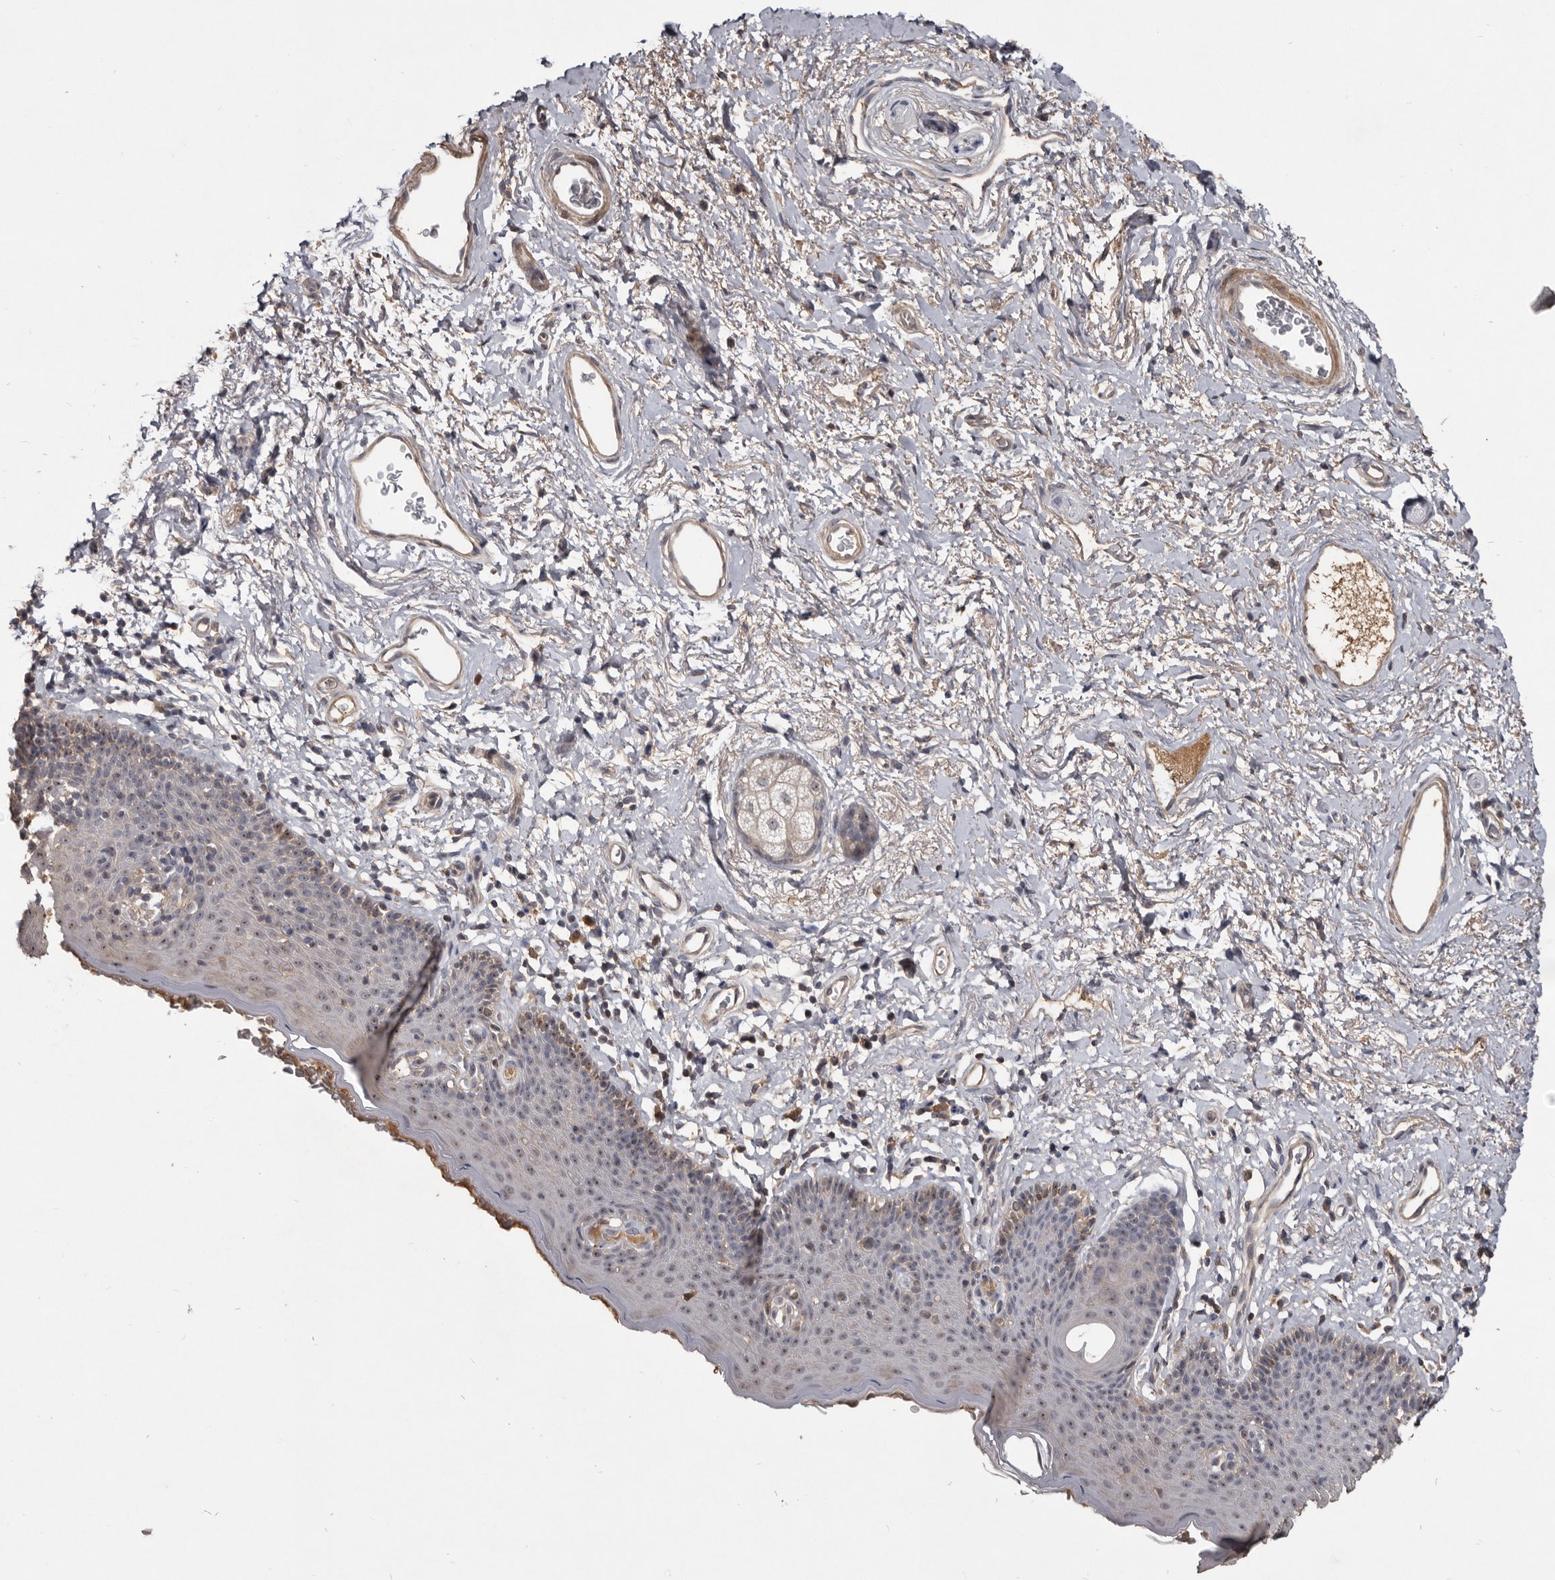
{"staining": {"intensity": "moderate", "quantity": "<25%", "location": "nuclear"}, "tissue": "skin", "cell_type": "Epidermal cells", "image_type": "normal", "snomed": [{"axis": "morphology", "description": "Normal tissue, NOS"}, {"axis": "topography", "description": "Vulva"}], "caption": "The photomicrograph displays staining of unremarkable skin, revealing moderate nuclear protein staining (brown color) within epidermal cells.", "gene": "TTC39A", "patient": {"sex": "female", "age": 66}}